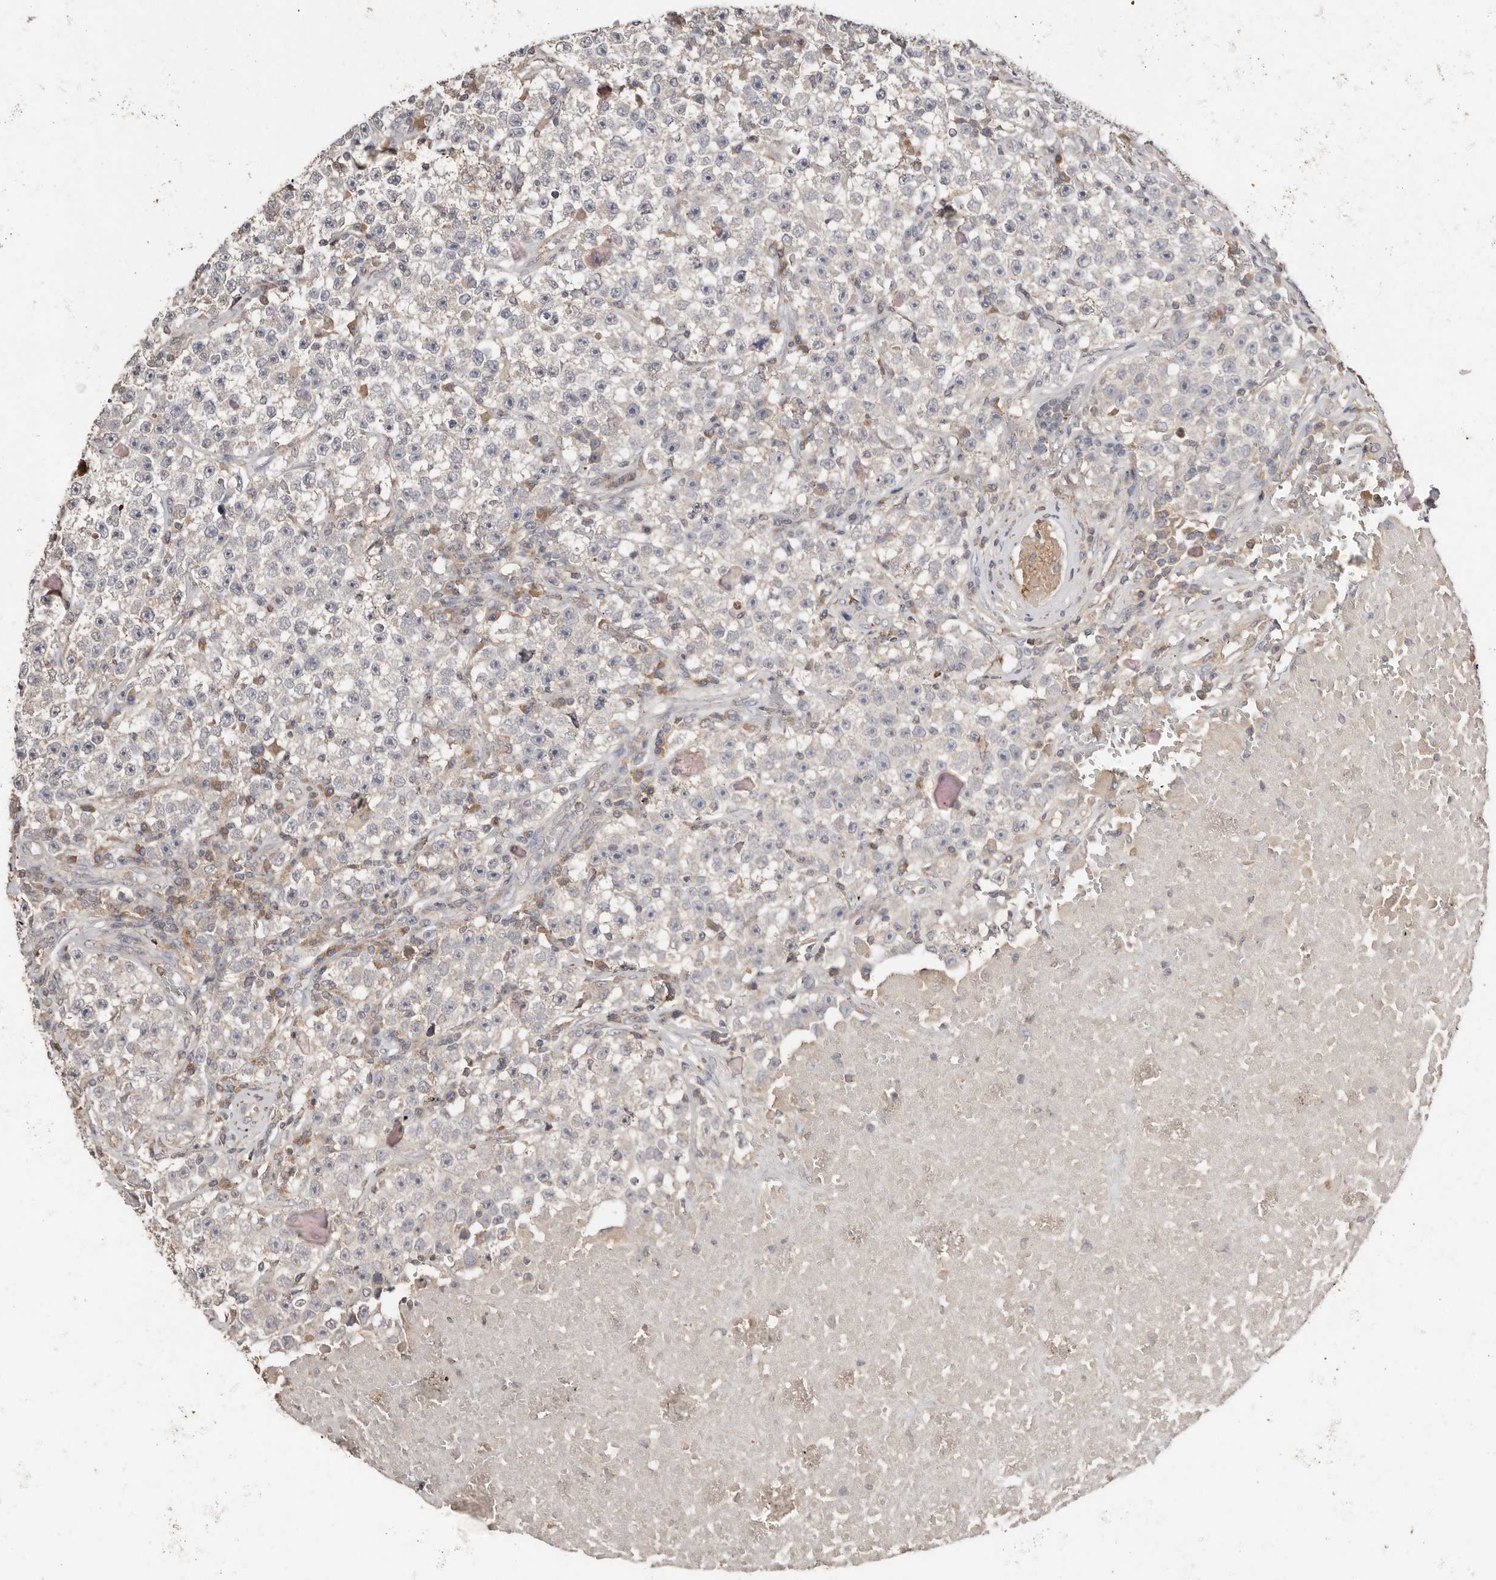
{"staining": {"intensity": "negative", "quantity": "none", "location": "none"}, "tissue": "testis cancer", "cell_type": "Tumor cells", "image_type": "cancer", "snomed": [{"axis": "morphology", "description": "Seminoma, NOS"}, {"axis": "topography", "description": "Testis"}], "caption": "Tumor cells show no significant protein positivity in seminoma (testis).", "gene": "SLC39A2", "patient": {"sex": "male", "age": 22}}